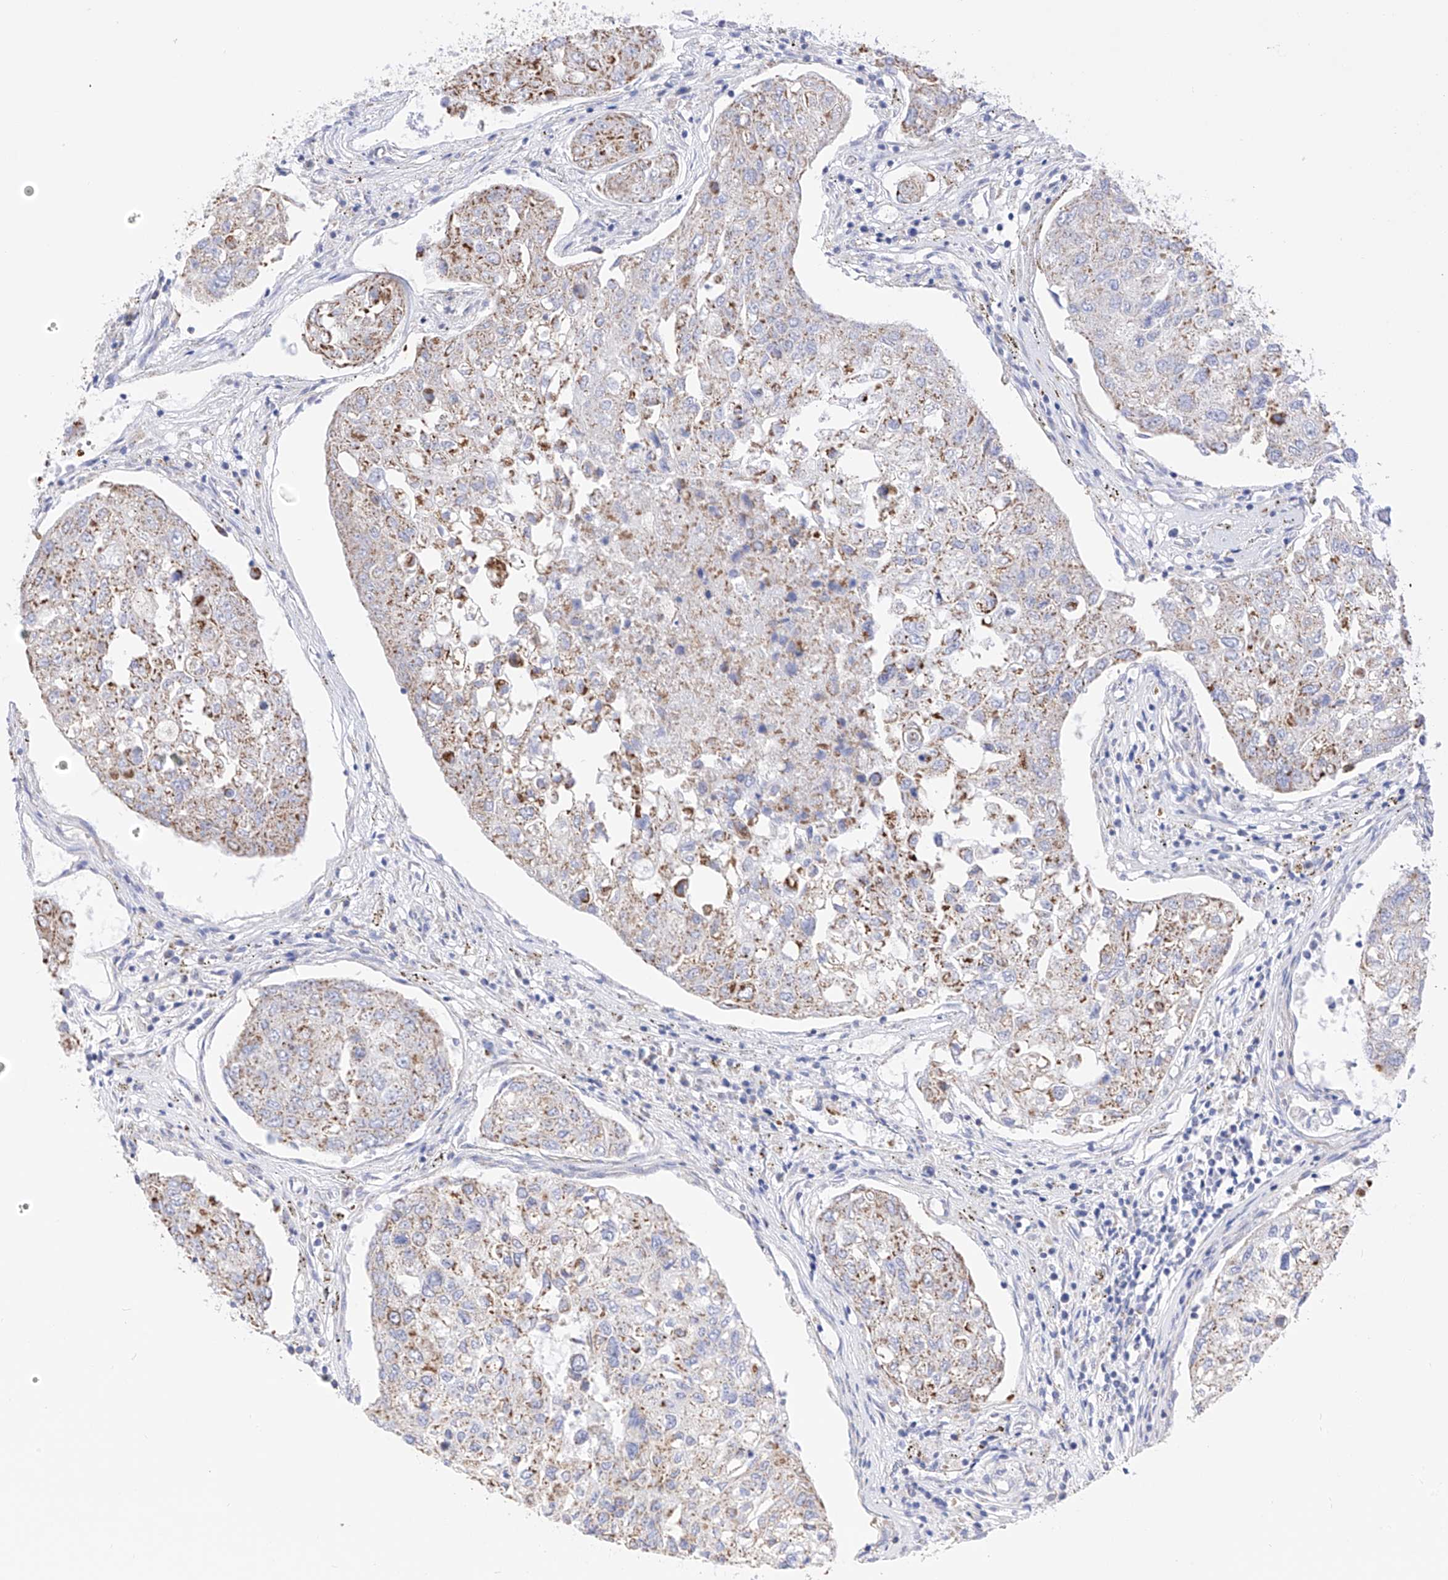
{"staining": {"intensity": "moderate", "quantity": "25%-75%", "location": "cytoplasmic/membranous"}, "tissue": "urothelial cancer", "cell_type": "Tumor cells", "image_type": "cancer", "snomed": [{"axis": "morphology", "description": "Urothelial carcinoma, High grade"}, {"axis": "topography", "description": "Lymph node"}, {"axis": "topography", "description": "Urinary bladder"}], "caption": "IHC image of human urothelial cancer stained for a protein (brown), which demonstrates medium levels of moderate cytoplasmic/membranous staining in about 25%-75% of tumor cells.", "gene": "FLG", "patient": {"sex": "male", "age": 51}}